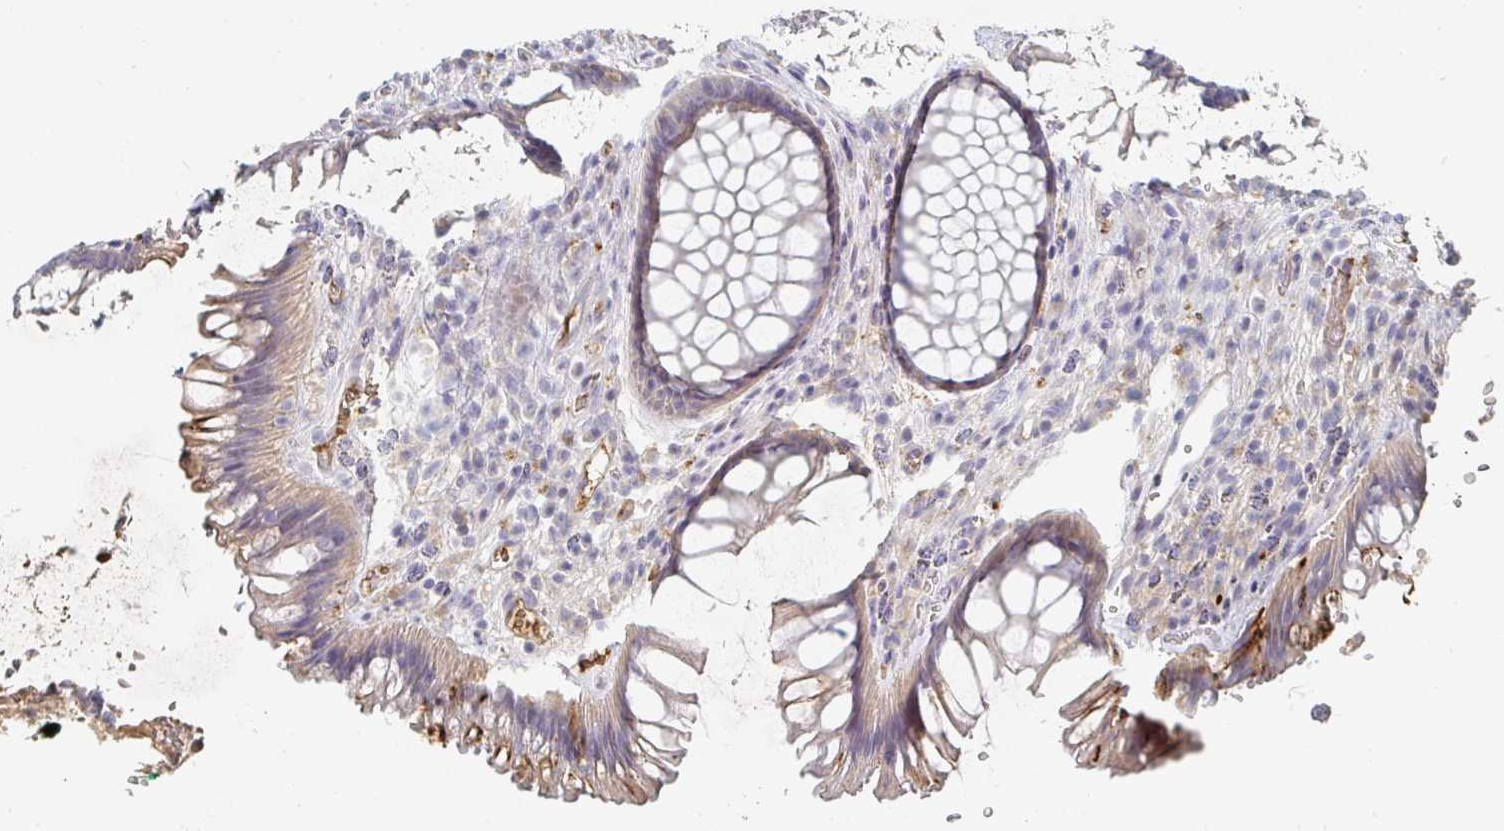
{"staining": {"intensity": "moderate", "quantity": "<25%", "location": "cytoplasmic/membranous"}, "tissue": "rectum", "cell_type": "Glandular cells", "image_type": "normal", "snomed": [{"axis": "morphology", "description": "Normal tissue, NOS"}, {"axis": "topography", "description": "Rectum"}], "caption": "This photomicrograph demonstrates IHC staining of unremarkable human rectum, with low moderate cytoplasmic/membranous expression in approximately <25% of glandular cells.", "gene": "NME9", "patient": {"sex": "male", "age": 53}}